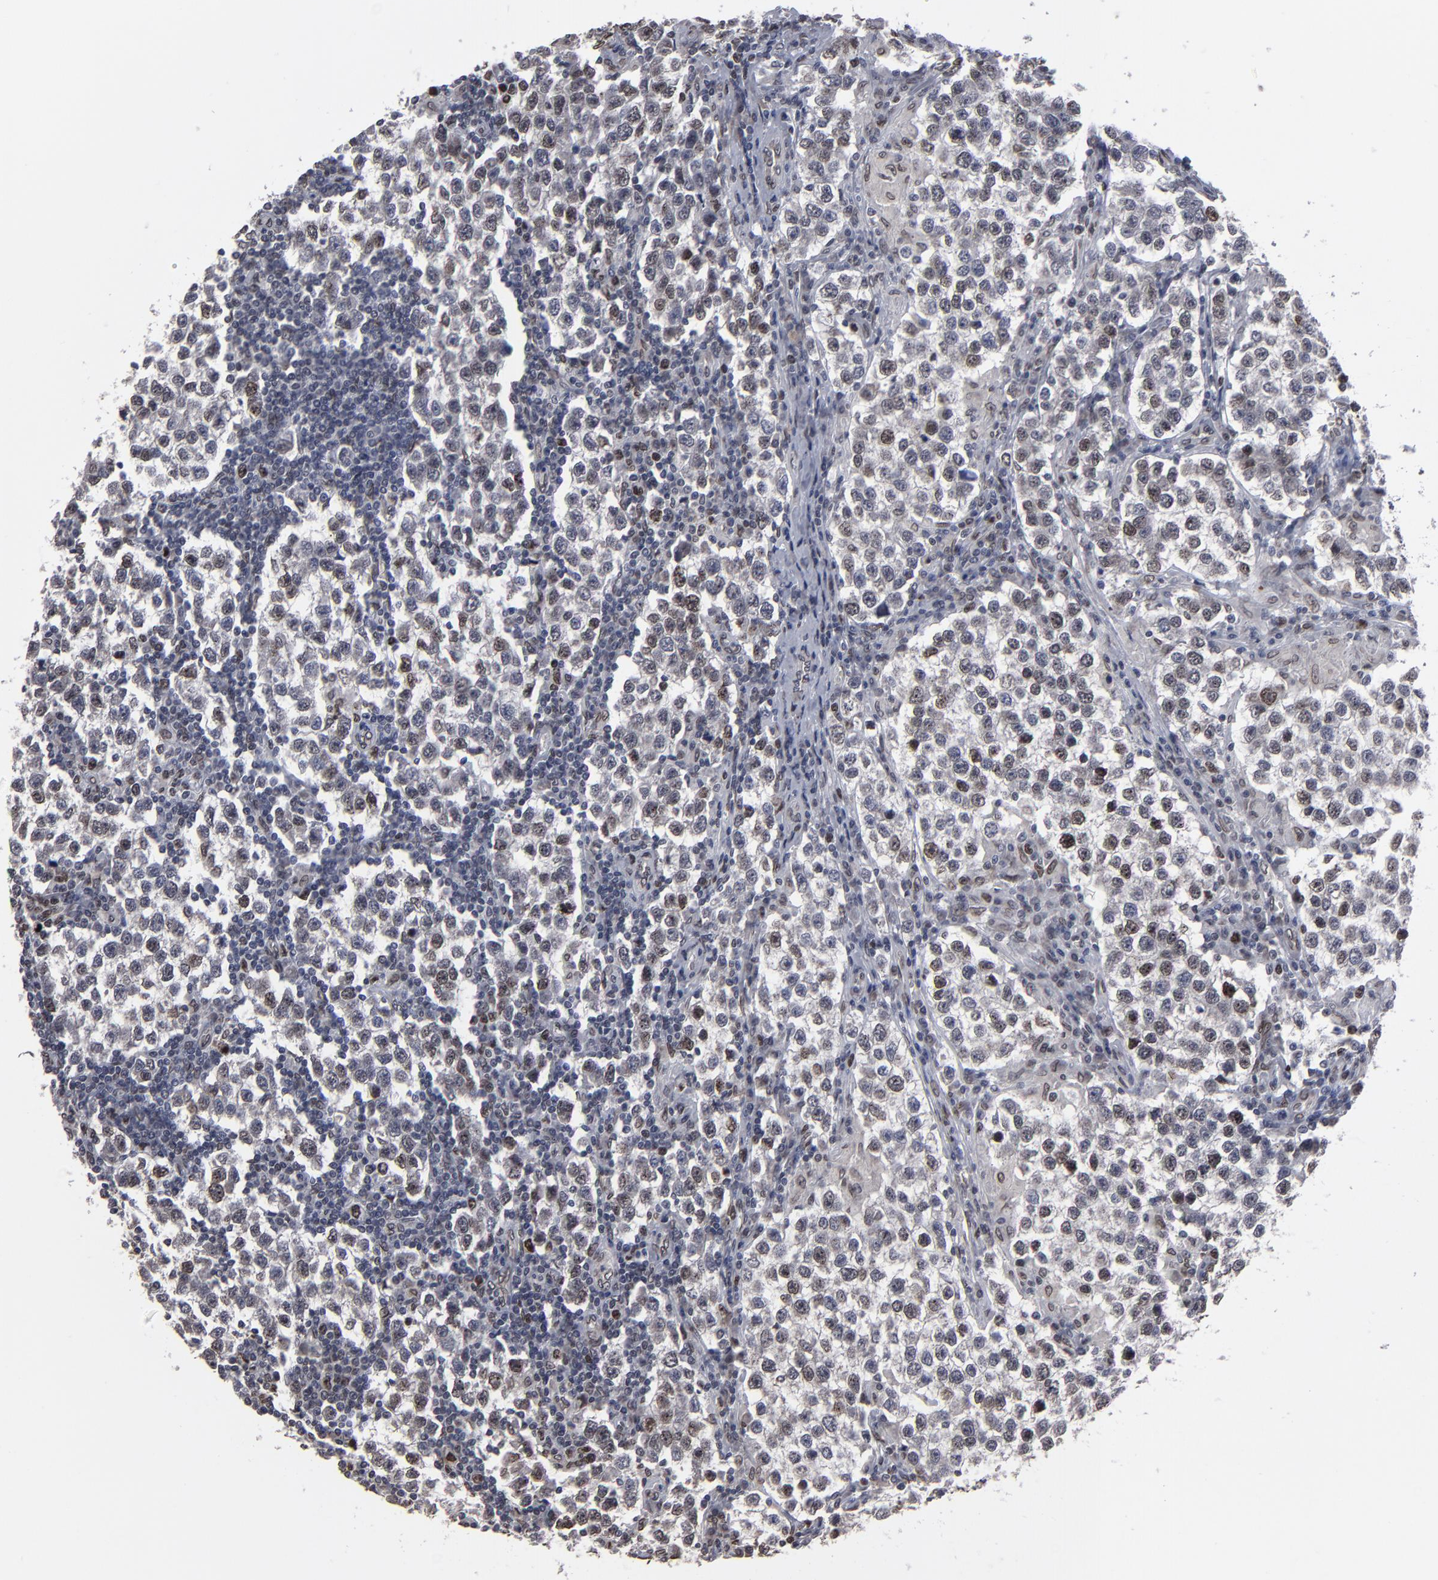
{"staining": {"intensity": "moderate", "quantity": "<25%", "location": "nuclear"}, "tissue": "testis cancer", "cell_type": "Tumor cells", "image_type": "cancer", "snomed": [{"axis": "morphology", "description": "Seminoma, NOS"}, {"axis": "topography", "description": "Testis"}], "caption": "Brown immunohistochemical staining in human testis seminoma demonstrates moderate nuclear positivity in about <25% of tumor cells.", "gene": "BAZ1A", "patient": {"sex": "male", "age": 36}}